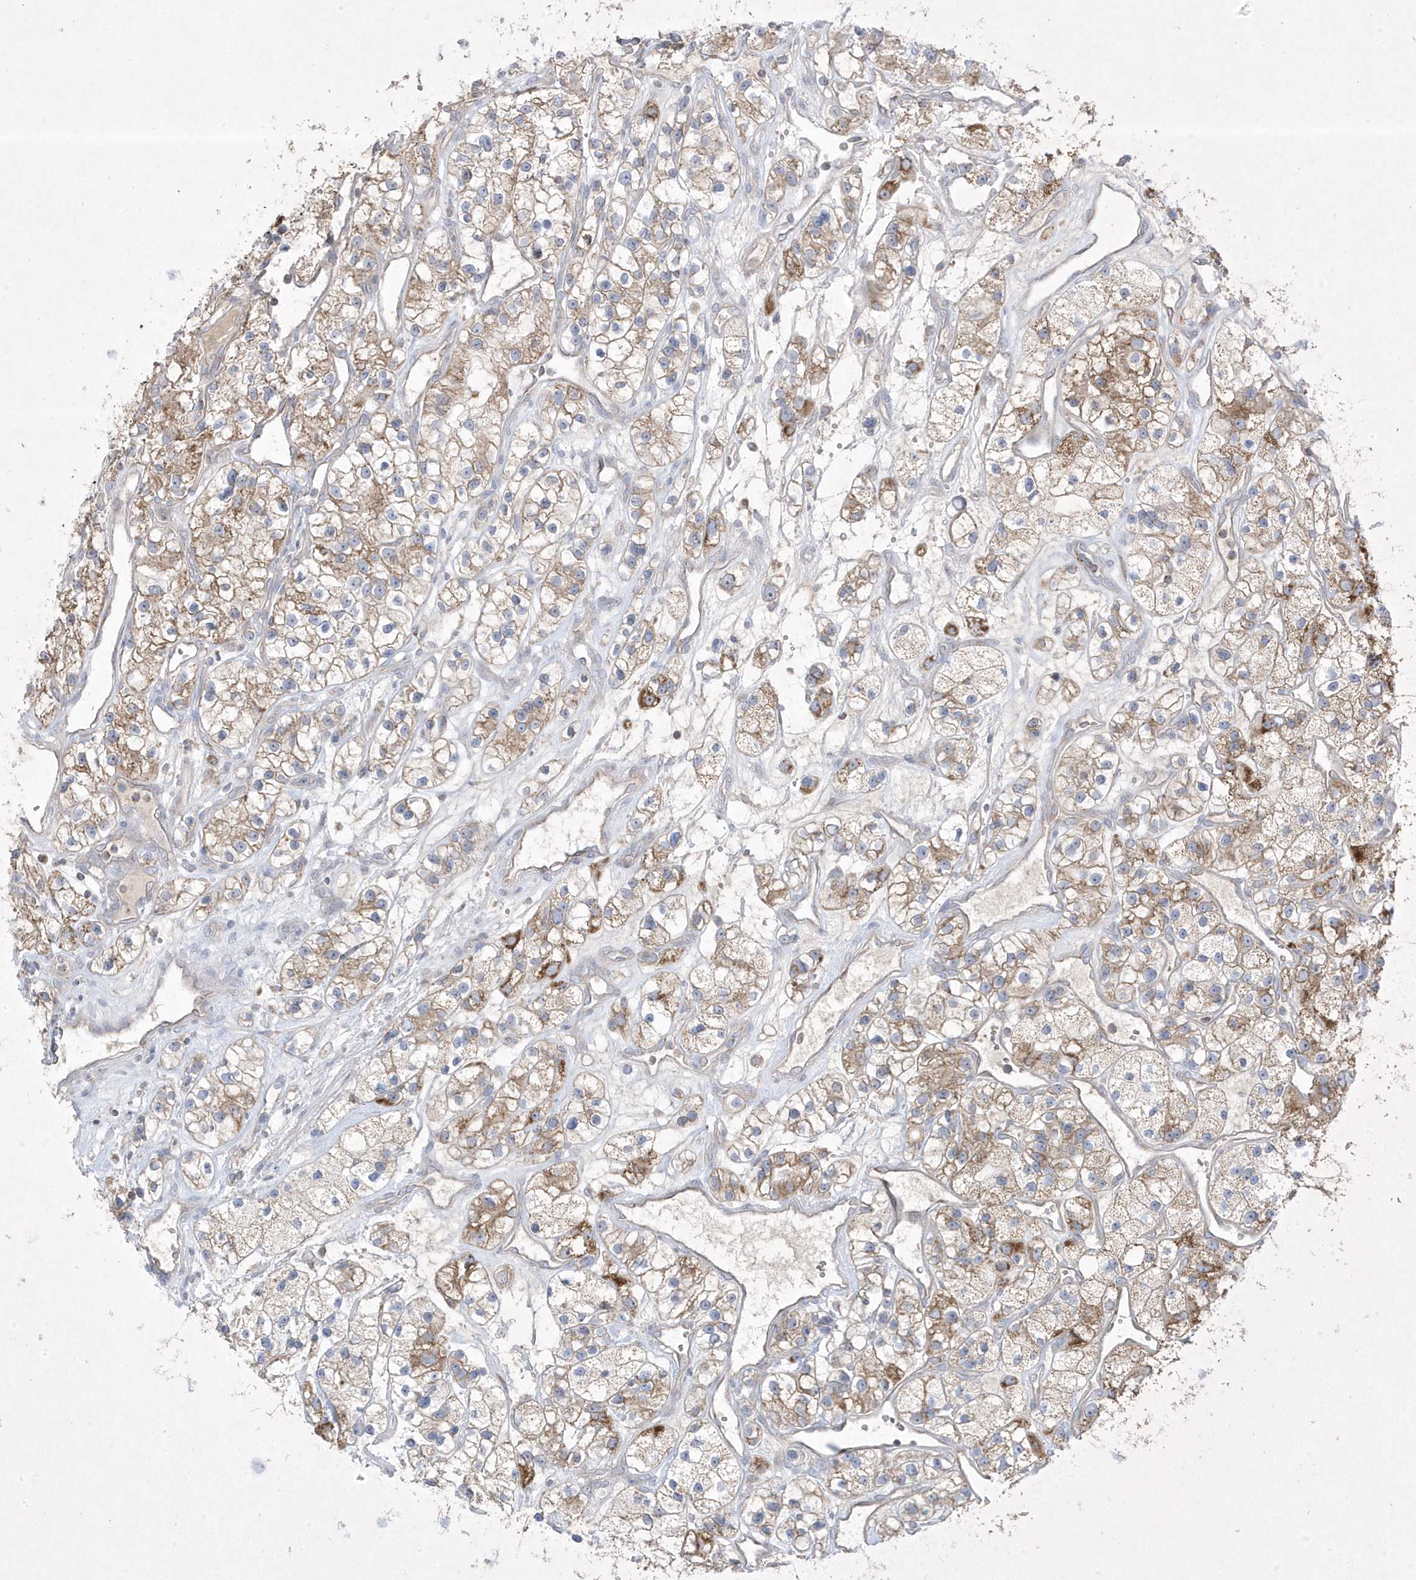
{"staining": {"intensity": "moderate", "quantity": "25%-75%", "location": "cytoplasmic/membranous"}, "tissue": "renal cancer", "cell_type": "Tumor cells", "image_type": "cancer", "snomed": [{"axis": "morphology", "description": "Adenocarcinoma, NOS"}, {"axis": "topography", "description": "Kidney"}], "caption": "Tumor cells exhibit moderate cytoplasmic/membranous expression in about 25%-75% of cells in renal adenocarcinoma.", "gene": "ADAMTSL3", "patient": {"sex": "female", "age": 57}}